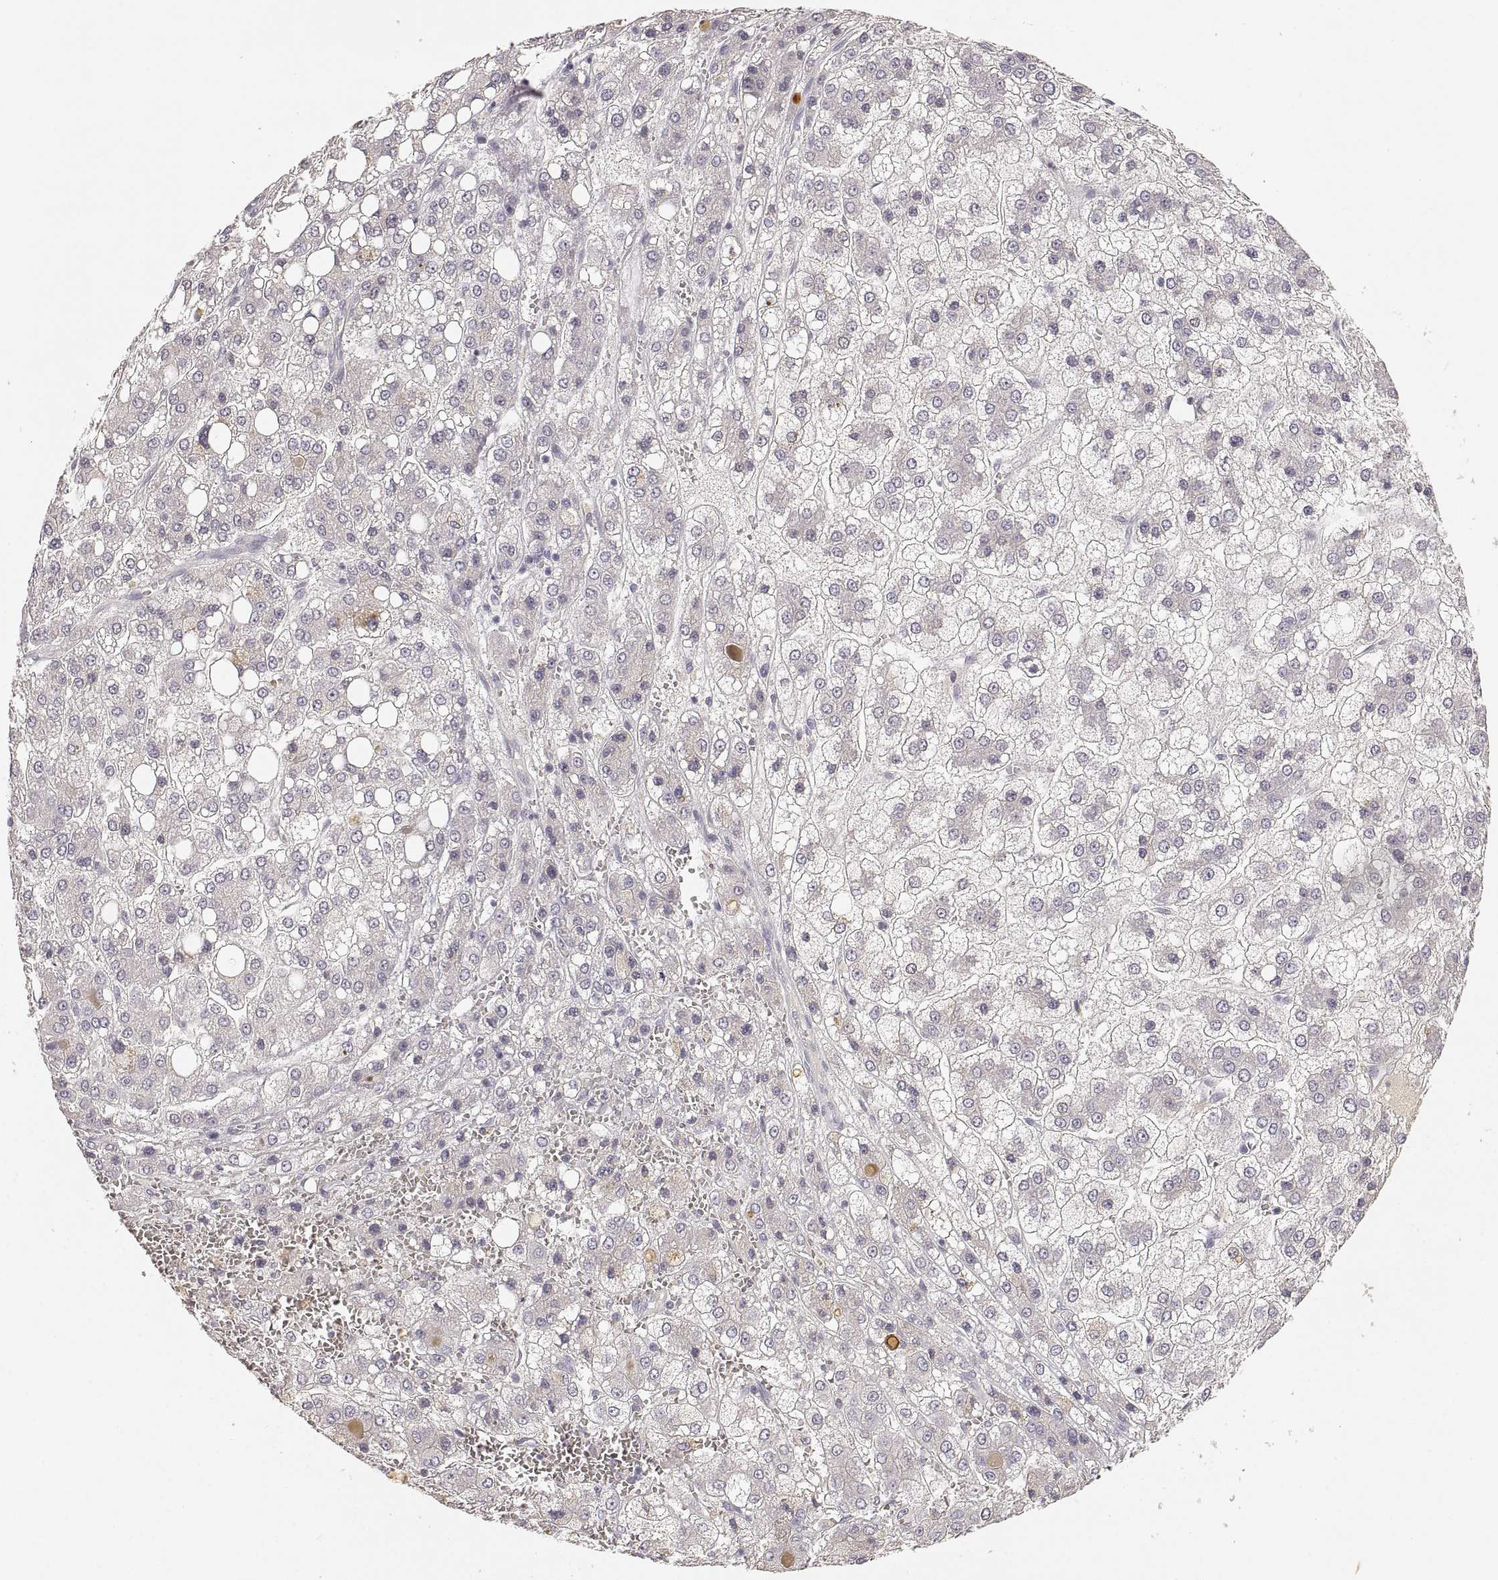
{"staining": {"intensity": "negative", "quantity": "none", "location": "none"}, "tissue": "liver cancer", "cell_type": "Tumor cells", "image_type": "cancer", "snomed": [{"axis": "morphology", "description": "Carcinoma, Hepatocellular, NOS"}, {"axis": "topography", "description": "Liver"}], "caption": "Immunohistochemistry (IHC) photomicrograph of liver cancer stained for a protein (brown), which shows no staining in tumor cells. The staining was performed using DAB (3,3'-diaminobenzidine) to visualize the protein expression in brown, while the nuclei were stained in blue with hematoxylin (Magnification: 20x).", "gene": "RUNDC3A", "patient": {"sex": "male", "age": 73}}